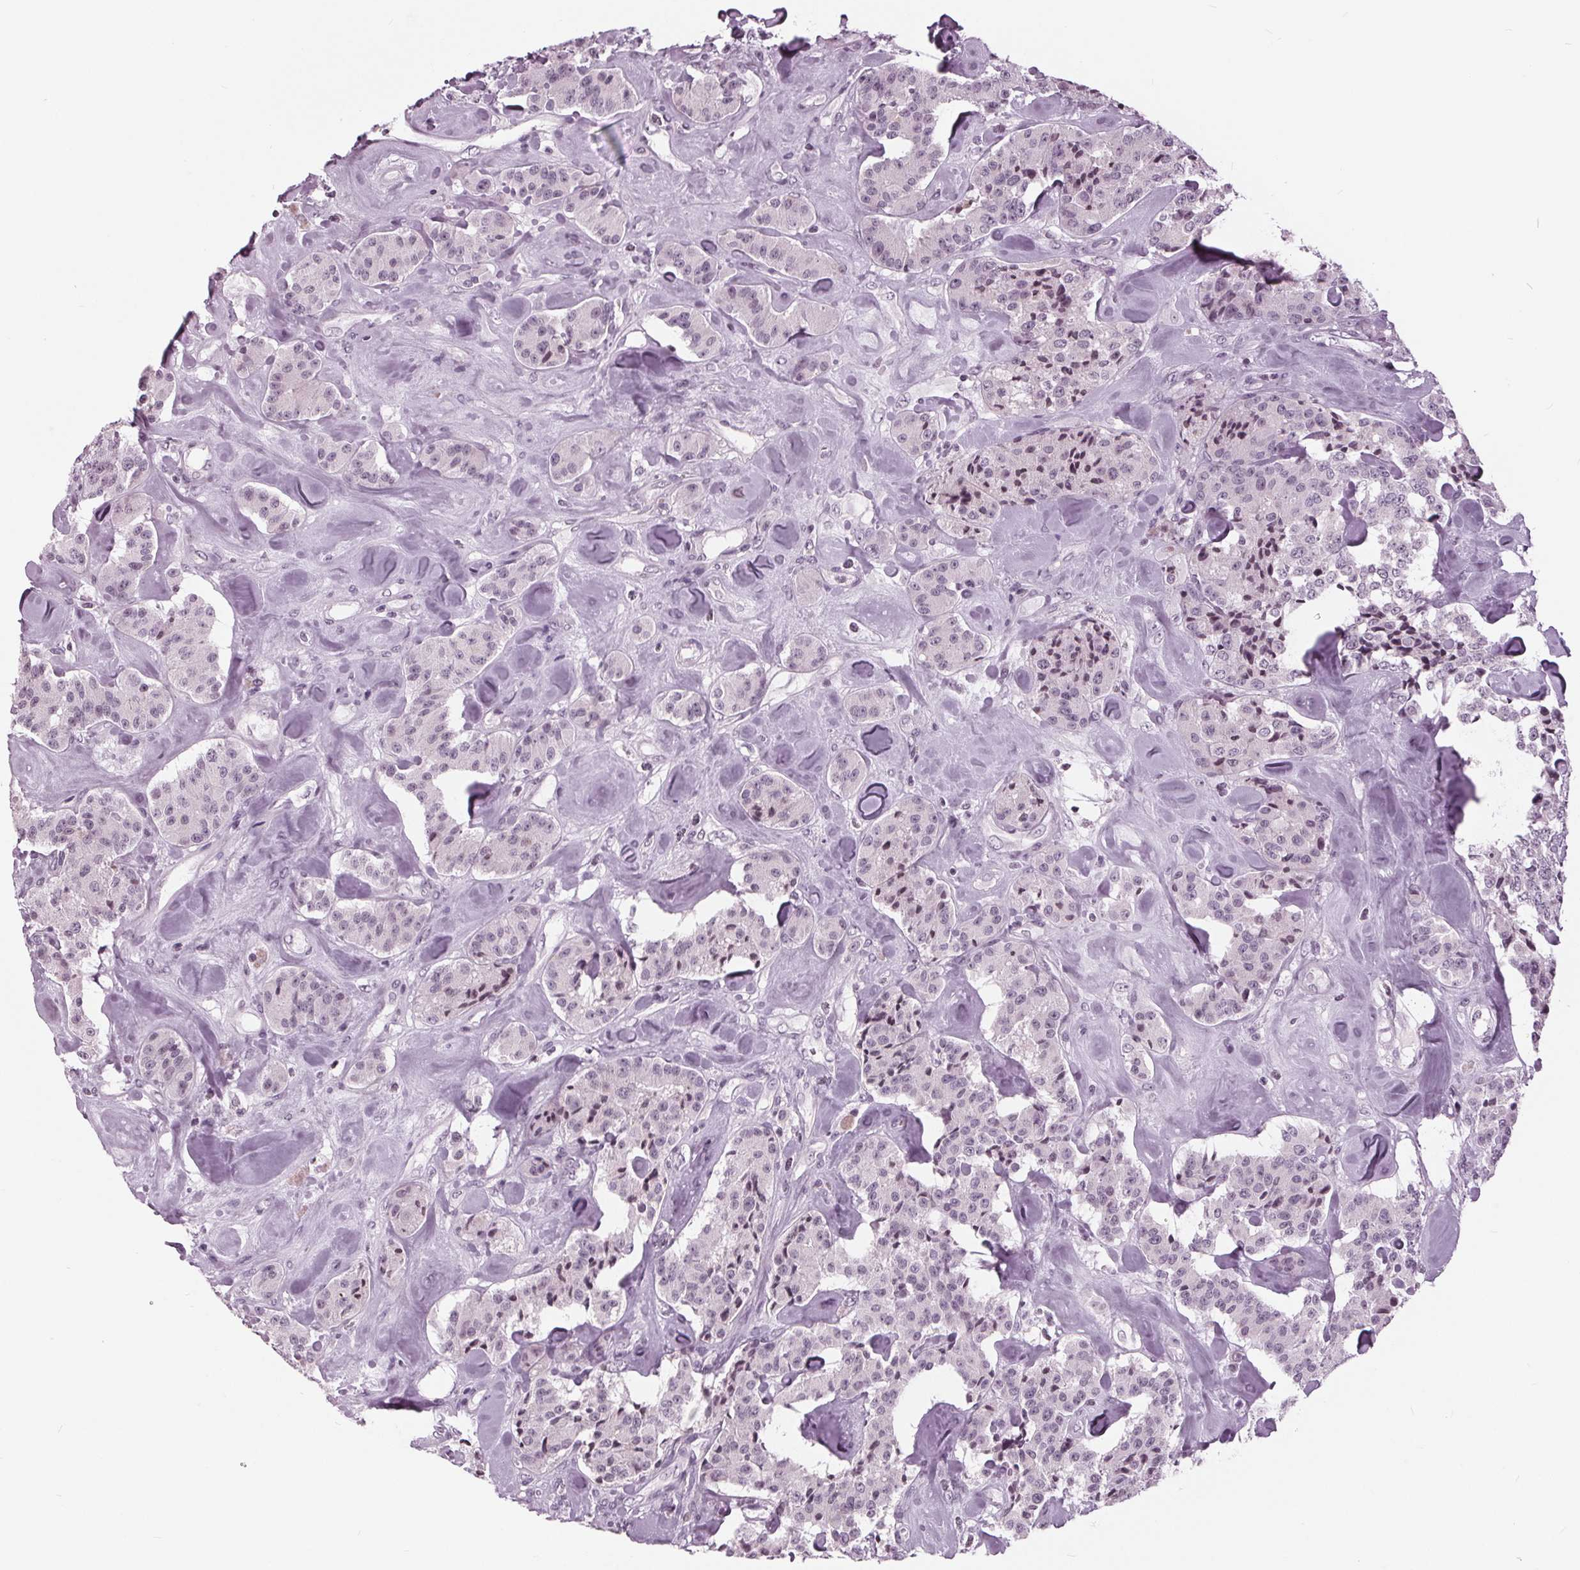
{"staining": {"intensity": "negative", "quantity": "none", "location": "none"}, "tissue": "carcinoid", "cell_type": "Tumor cells", "image_type": "cancer", "snomed": [{"axis": "morphology", "description": "Carcinoid, malignant, NOS"}, {"axis": "topography", "description": "Pancreas"}], "caption": "A histopathology image of carcinoid stained for a protein shows no brown staining in tumor cells.", "gene": "SLC9A4", "patient": {"sex": "male", "age": 41}}